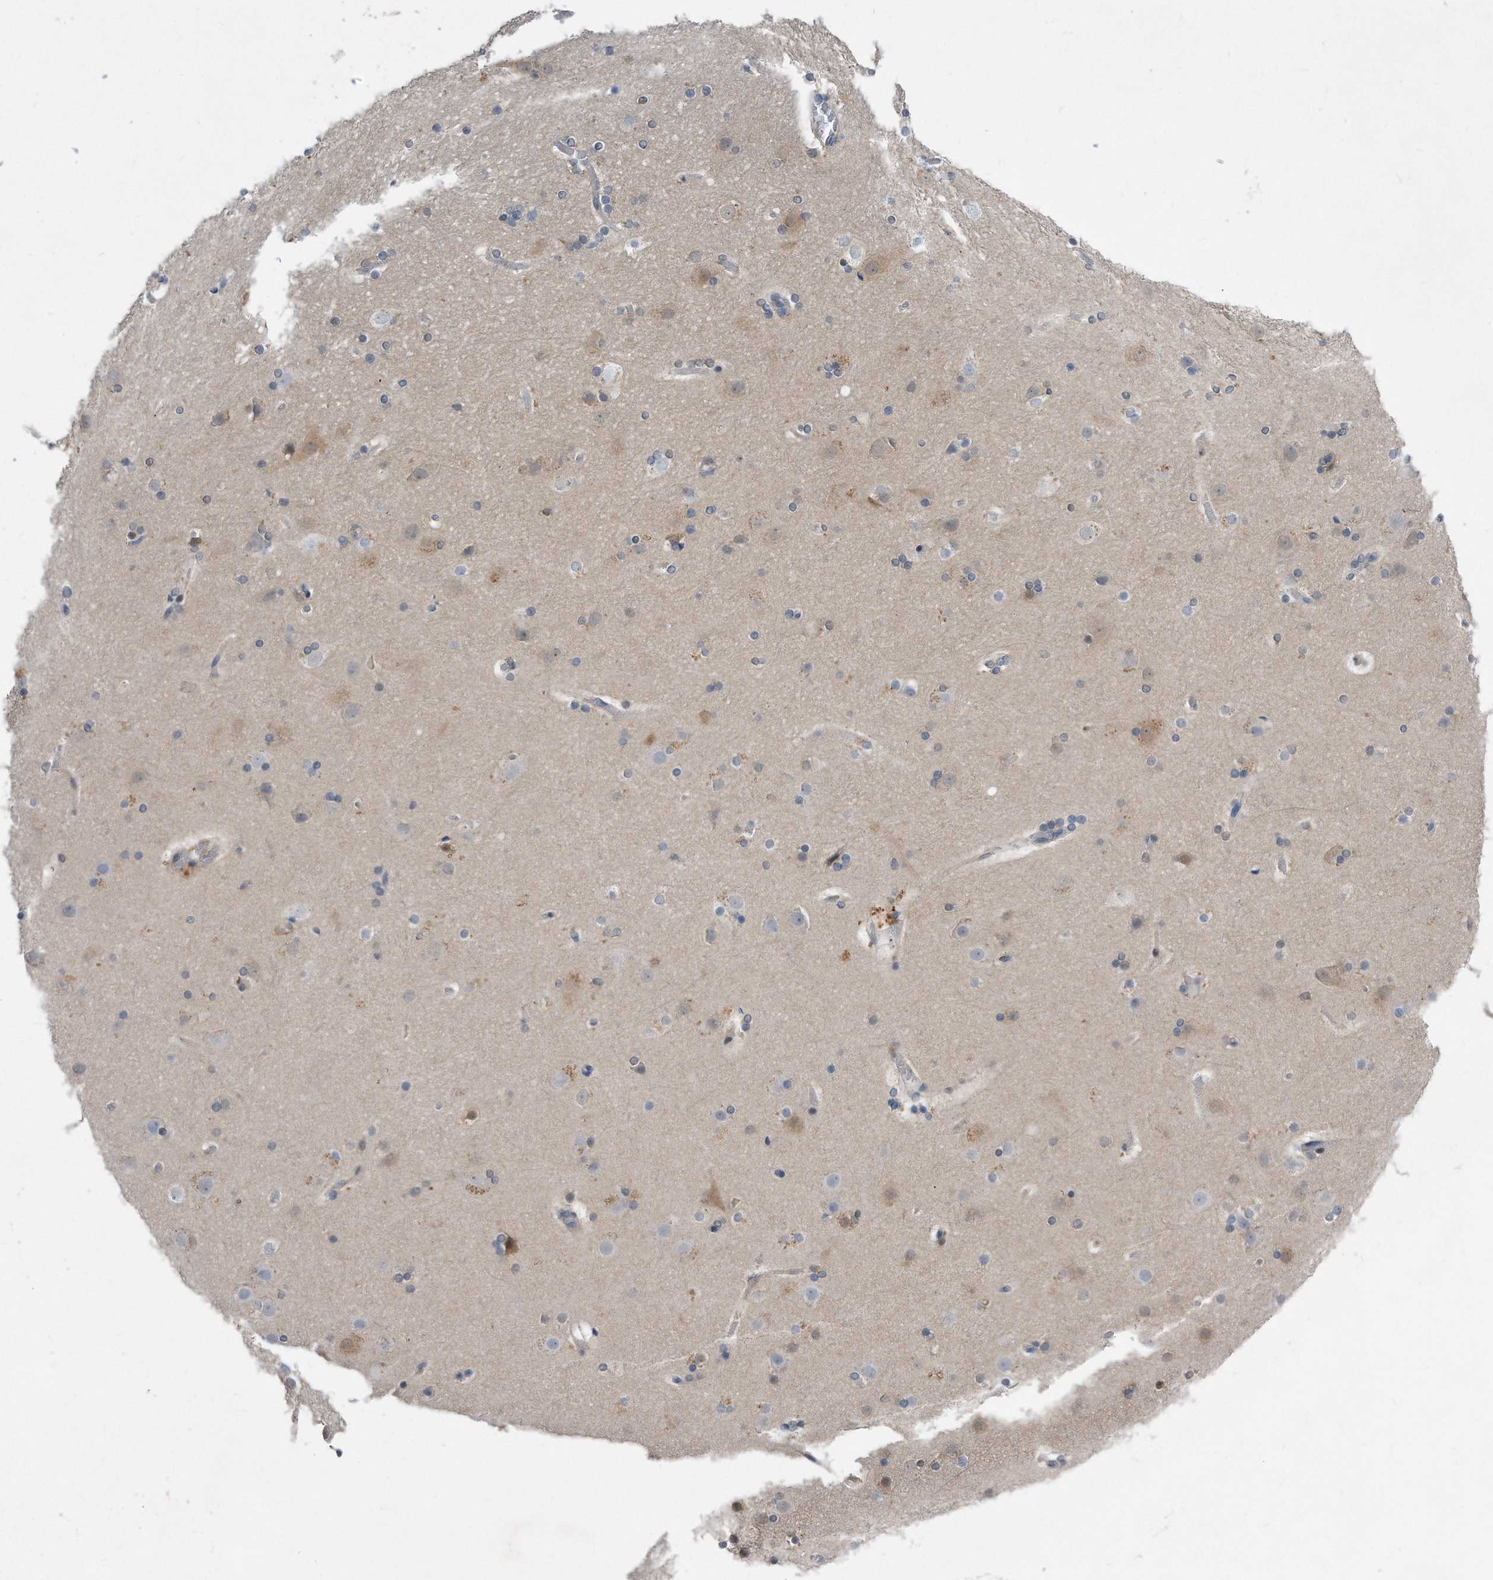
{"staining": {"intensity": "negative", "quantity": "none", "location": "none"}, "tissue": "cerebral cortex", "cell_type": "Endothelial cells", "image_type": "normal", "snomed": [{"axis": "morphology", "description": "Normal tissue, NOS"}, {"axis": "topography", "description": "Cerebral cortex"}], "caption": "Photomicrograph shows no protein expression in endothelial cells of unremarkable cerebral cortex. The staining is performed using DAB (3,3'-diaminobenzidine) brown chromogen with nuclei counter-stained in using hematoxylin.", "gene": "MAP2K6", "patient": {"sex": "male", "age": 57}}